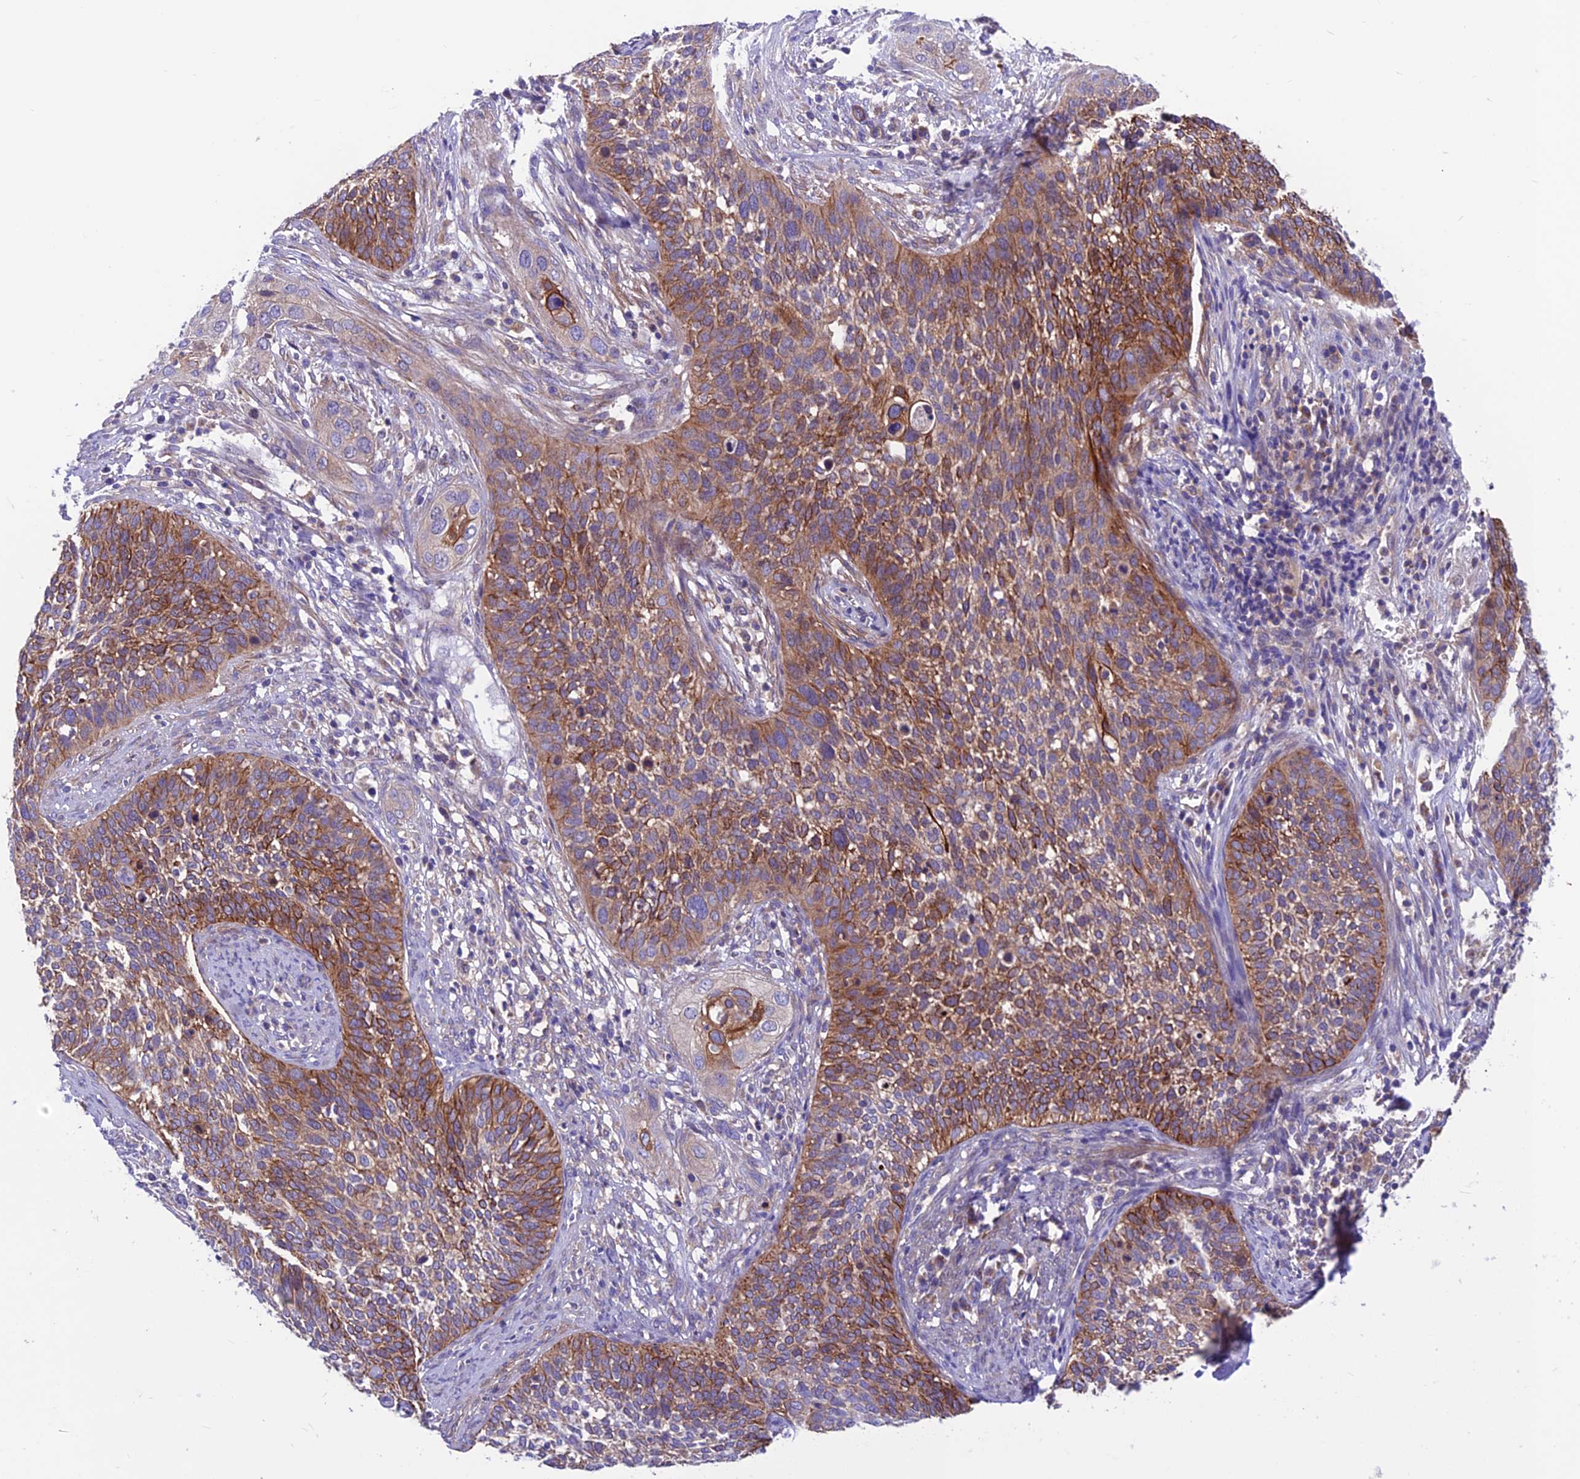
{"staining": {"intensity": "moderate", "quantity": ">75%", "location": "cytoplasmic/membranous"}, "tissue": "cervical cancer", "cell_type": "Tumor cells", "image_type": "cancer", "snomed": [{"axis": "morphology", "description": "Squamous cell carcinoma, NOS"}, {"axis": "topography", "description": "Cervix"}], "caption": "An immunohistochemistry (IHC) histopathology image of tumor tissue is shown. Protein staining in brown shows moderate cytoplasmic/membranous positivity in cervical squamous cell carcinoma within tumor cells. Nuclei are stained in blue.", "gene": "VPS16", "patient": {"sex": "female", "age": 34}}